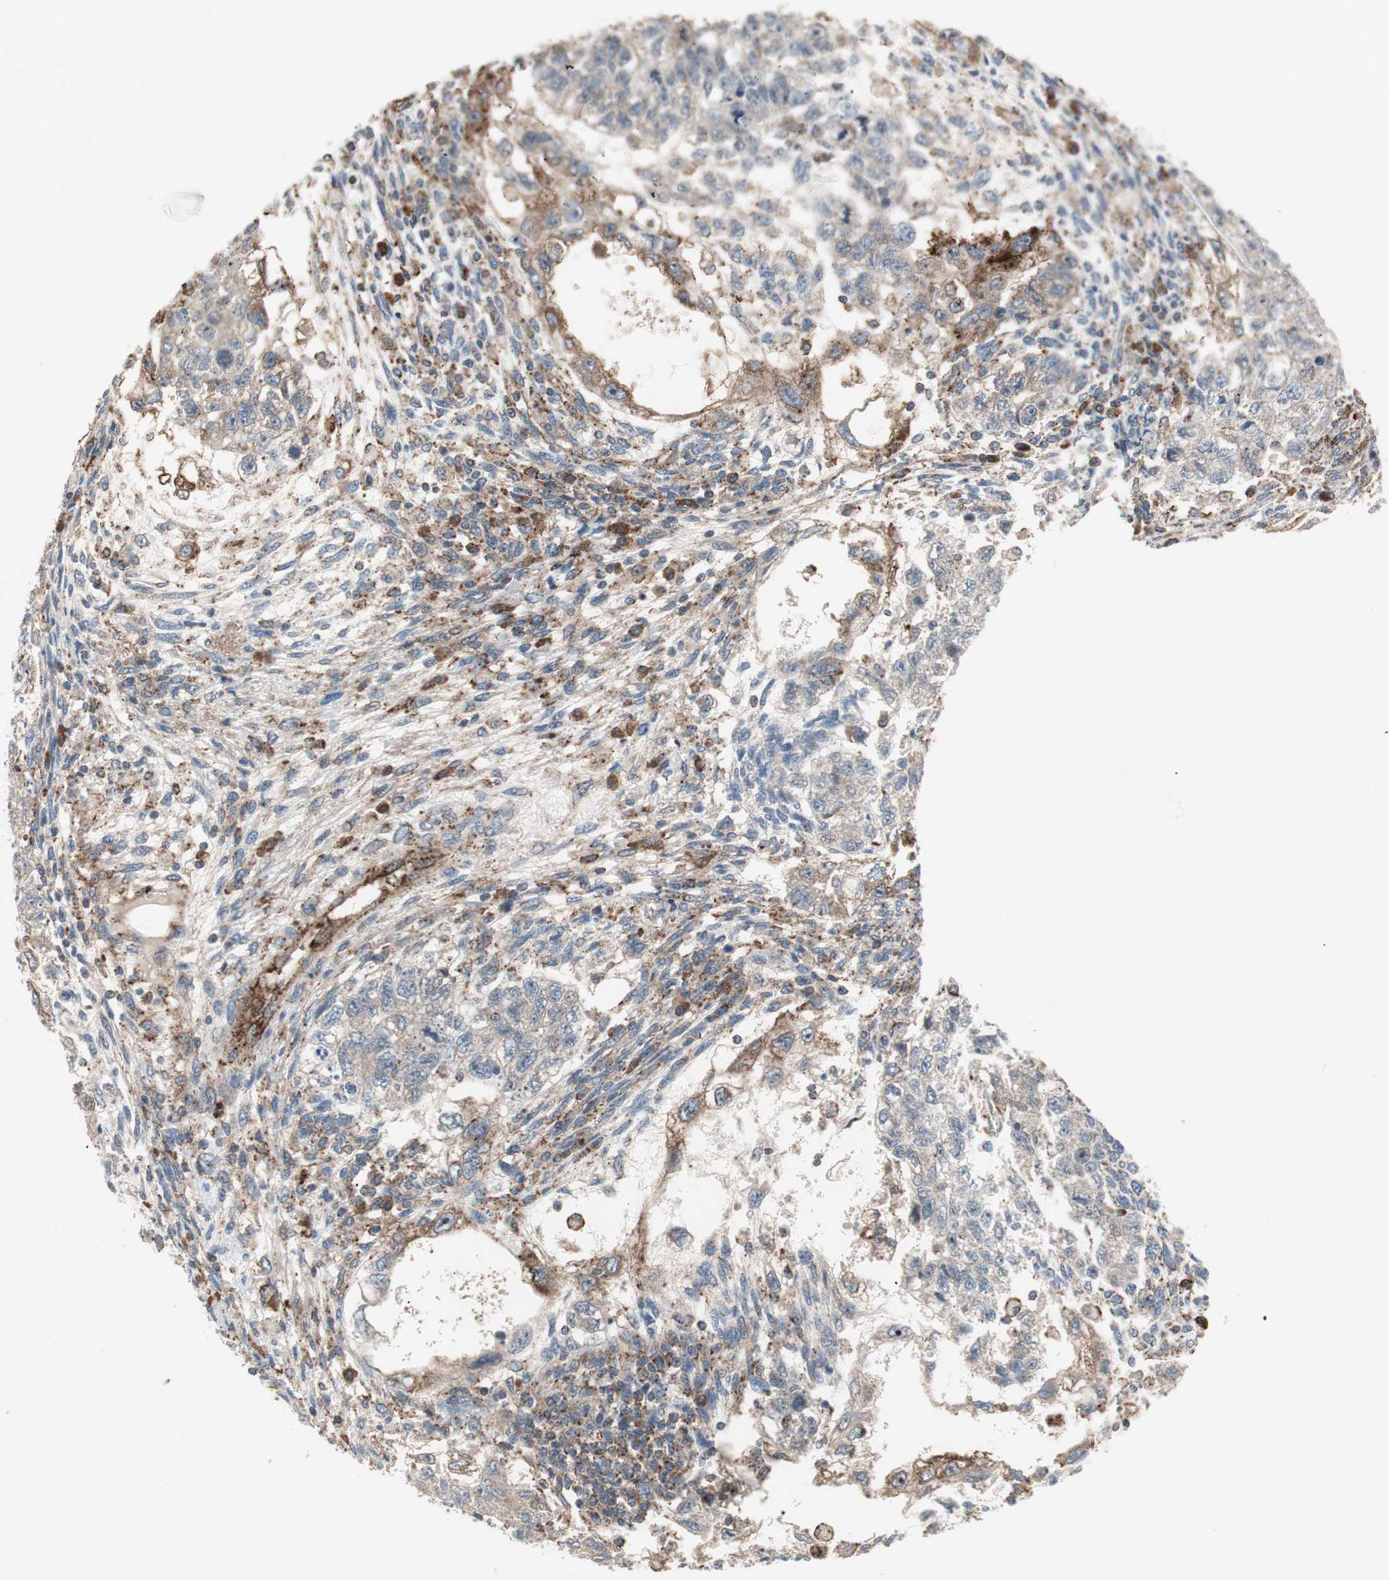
{"staining": {"intensity": "weak", "quantity": ">75%", "location": "cytoplasmic/membranous"}, "tissue": "testis cancer", "cell_type": "Tumor cells", "image_type": "cancer", "snomed": [{"axis": "morphology", "description": "Normal tissue, NOS"}, {"axis": "morphology", "description": "Carcinoma, Embryonal, NOS"}, {"axis": "topography", "description": "Testis"}], "caption": "High-magnification brightfield microscopy of embryonal carcinoma (testis) stained with DAB (brown) and counterstained with hematoxylin (blue). tumor cells exhibit weak cytoplasmic/membranous staining is appreciated in approximately>75% of cells.", "gene": "CCL14", "patient": {"sex": "male", "age": 36}}